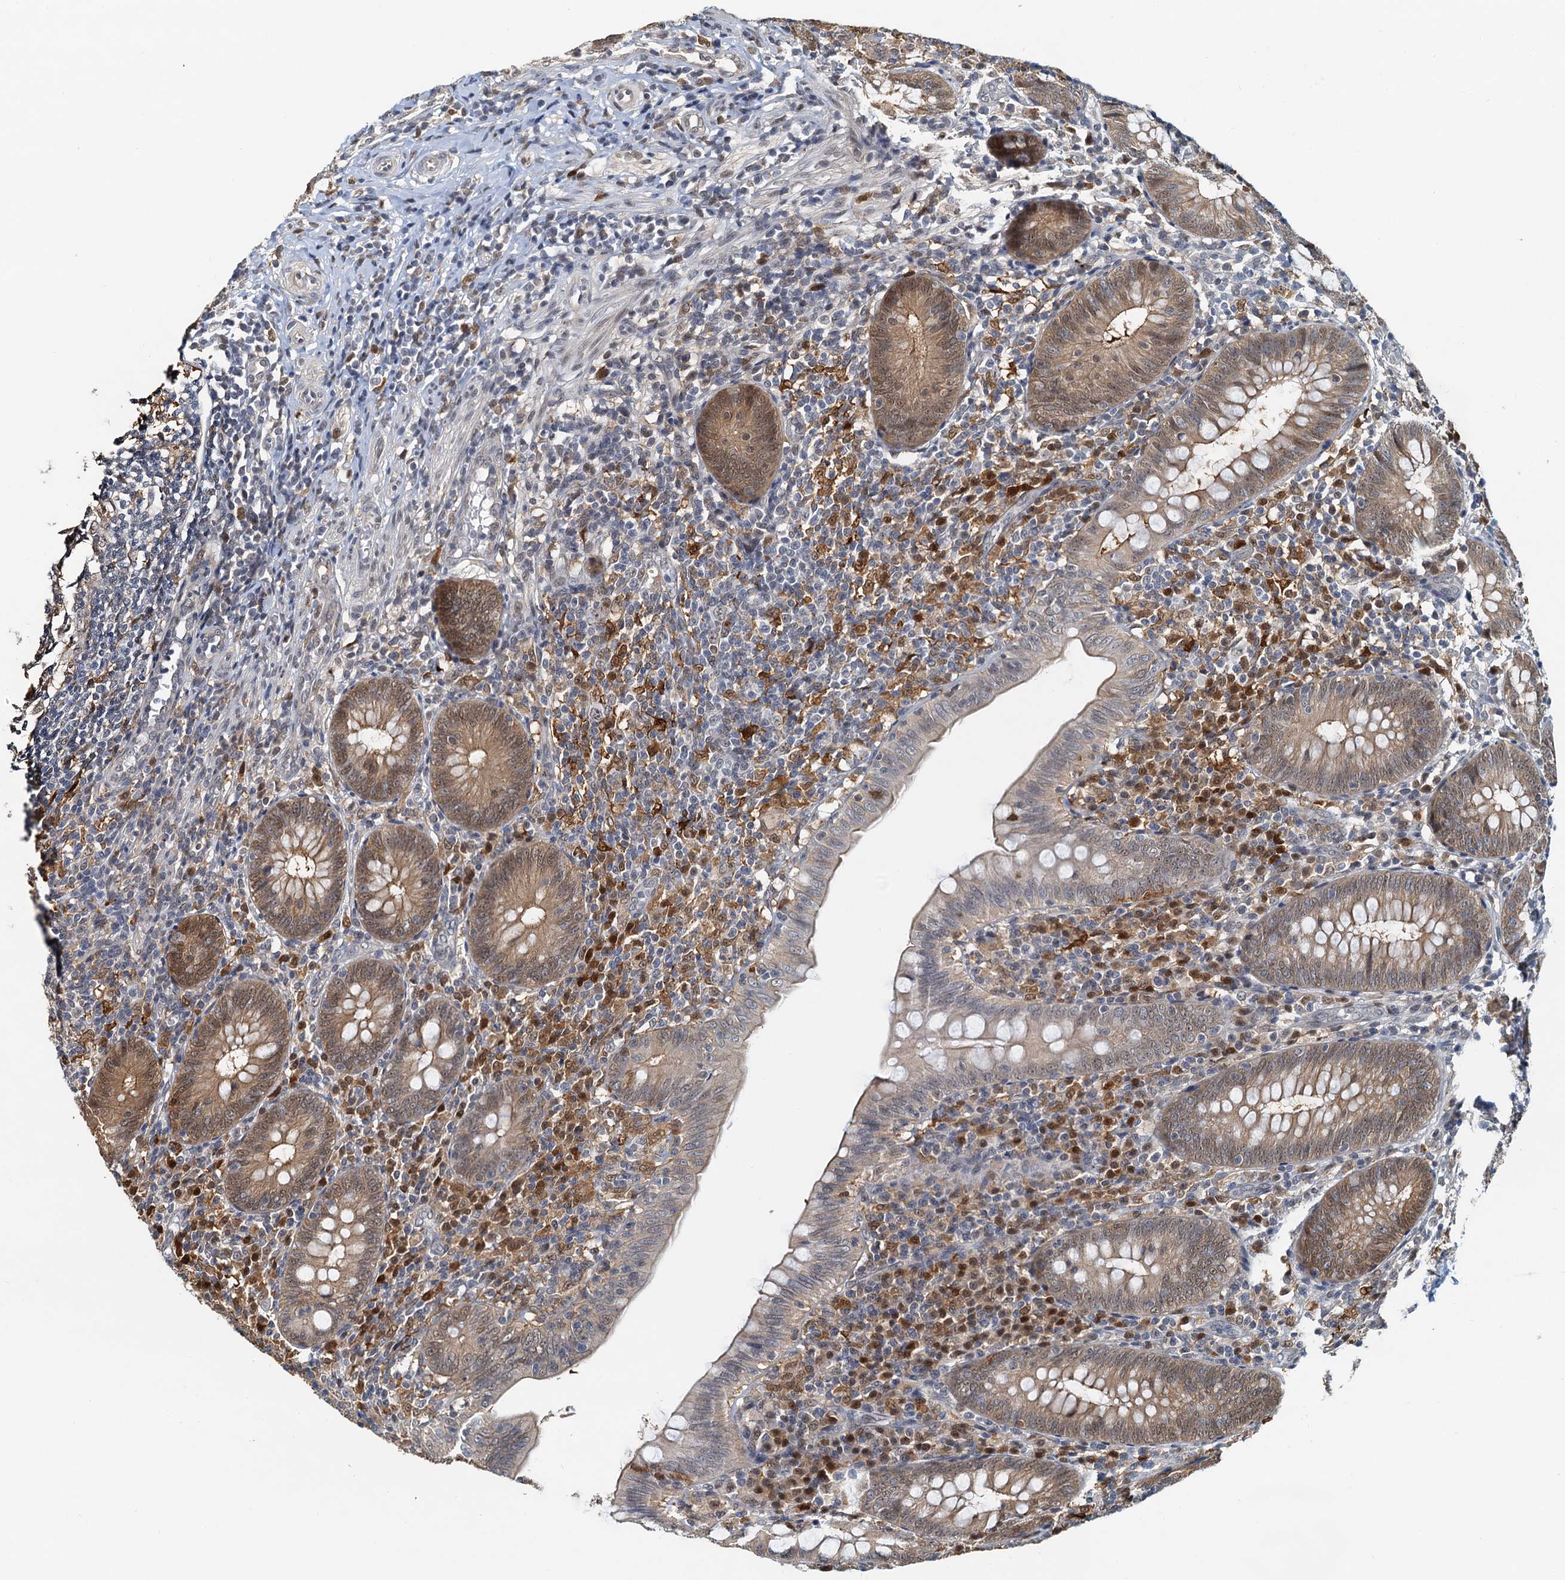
{"staining": {"intensity": "moderate", "quantity": ">75%", "location": "cytoplasmic/membranous,nuclear"}, "tissue": "appendix", "cell_type": "Glandular cells", "image_type": "normal", "snomed": [{"axis": "morphology", "description": "Normal tissue, NOS"}, {"axis": "topography", "description": "Appendix"}], "caption": "This is a histology image of immunohistochemistry staining of normal appendix, which shows moderate positivity in the cytoplasmic/membranous,nuclear of glandular cells.", "gene": "SPINDOC", "patient": {"sex": "male", "age": 14}}